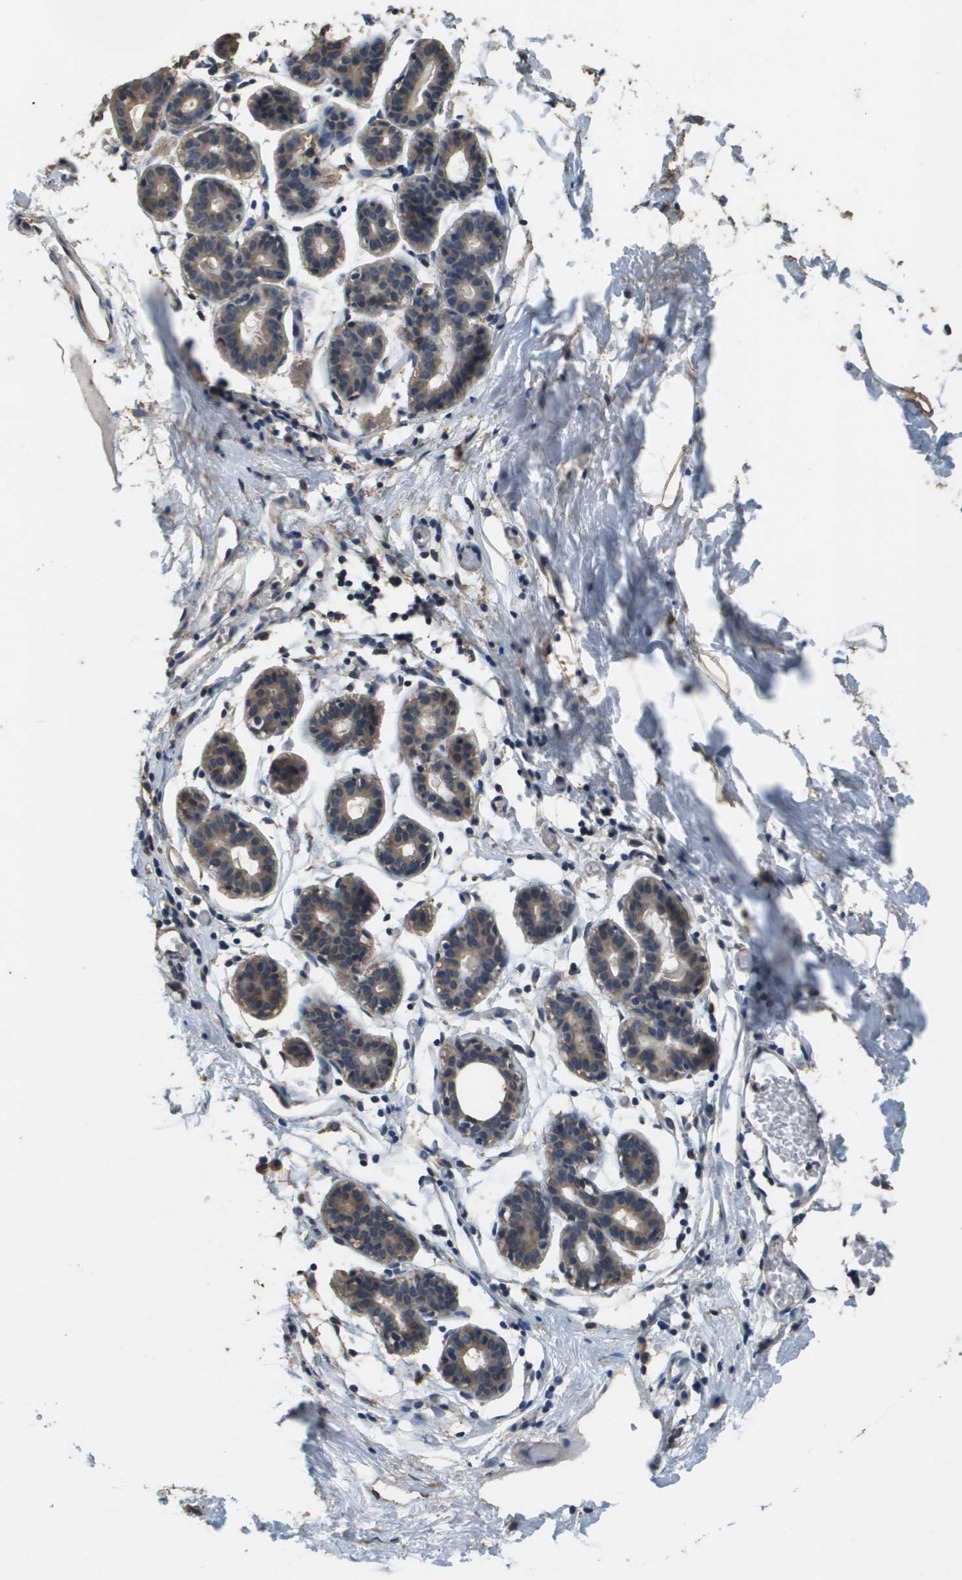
{"staining": {"intensity": "weak", "quantity": ">75%", "location": "cytoplasmic/membranous"}, "tissue": "breast", "cell_type": "Adipocytes", "image_type": "normal", "snomed": [{"axis": "morphology", "description": "Normal tissue, NOS"}, {"axis": "topography", "description": "Breast"}], "caption": "IHC image of benign breast stained for a protein (brown), which displays low levels of weak cytoplasmic/membranous staining in approximately >75% of adipocytes.", "gene": "RAB6B", "patient": {"sex": "female", "age": 27}}